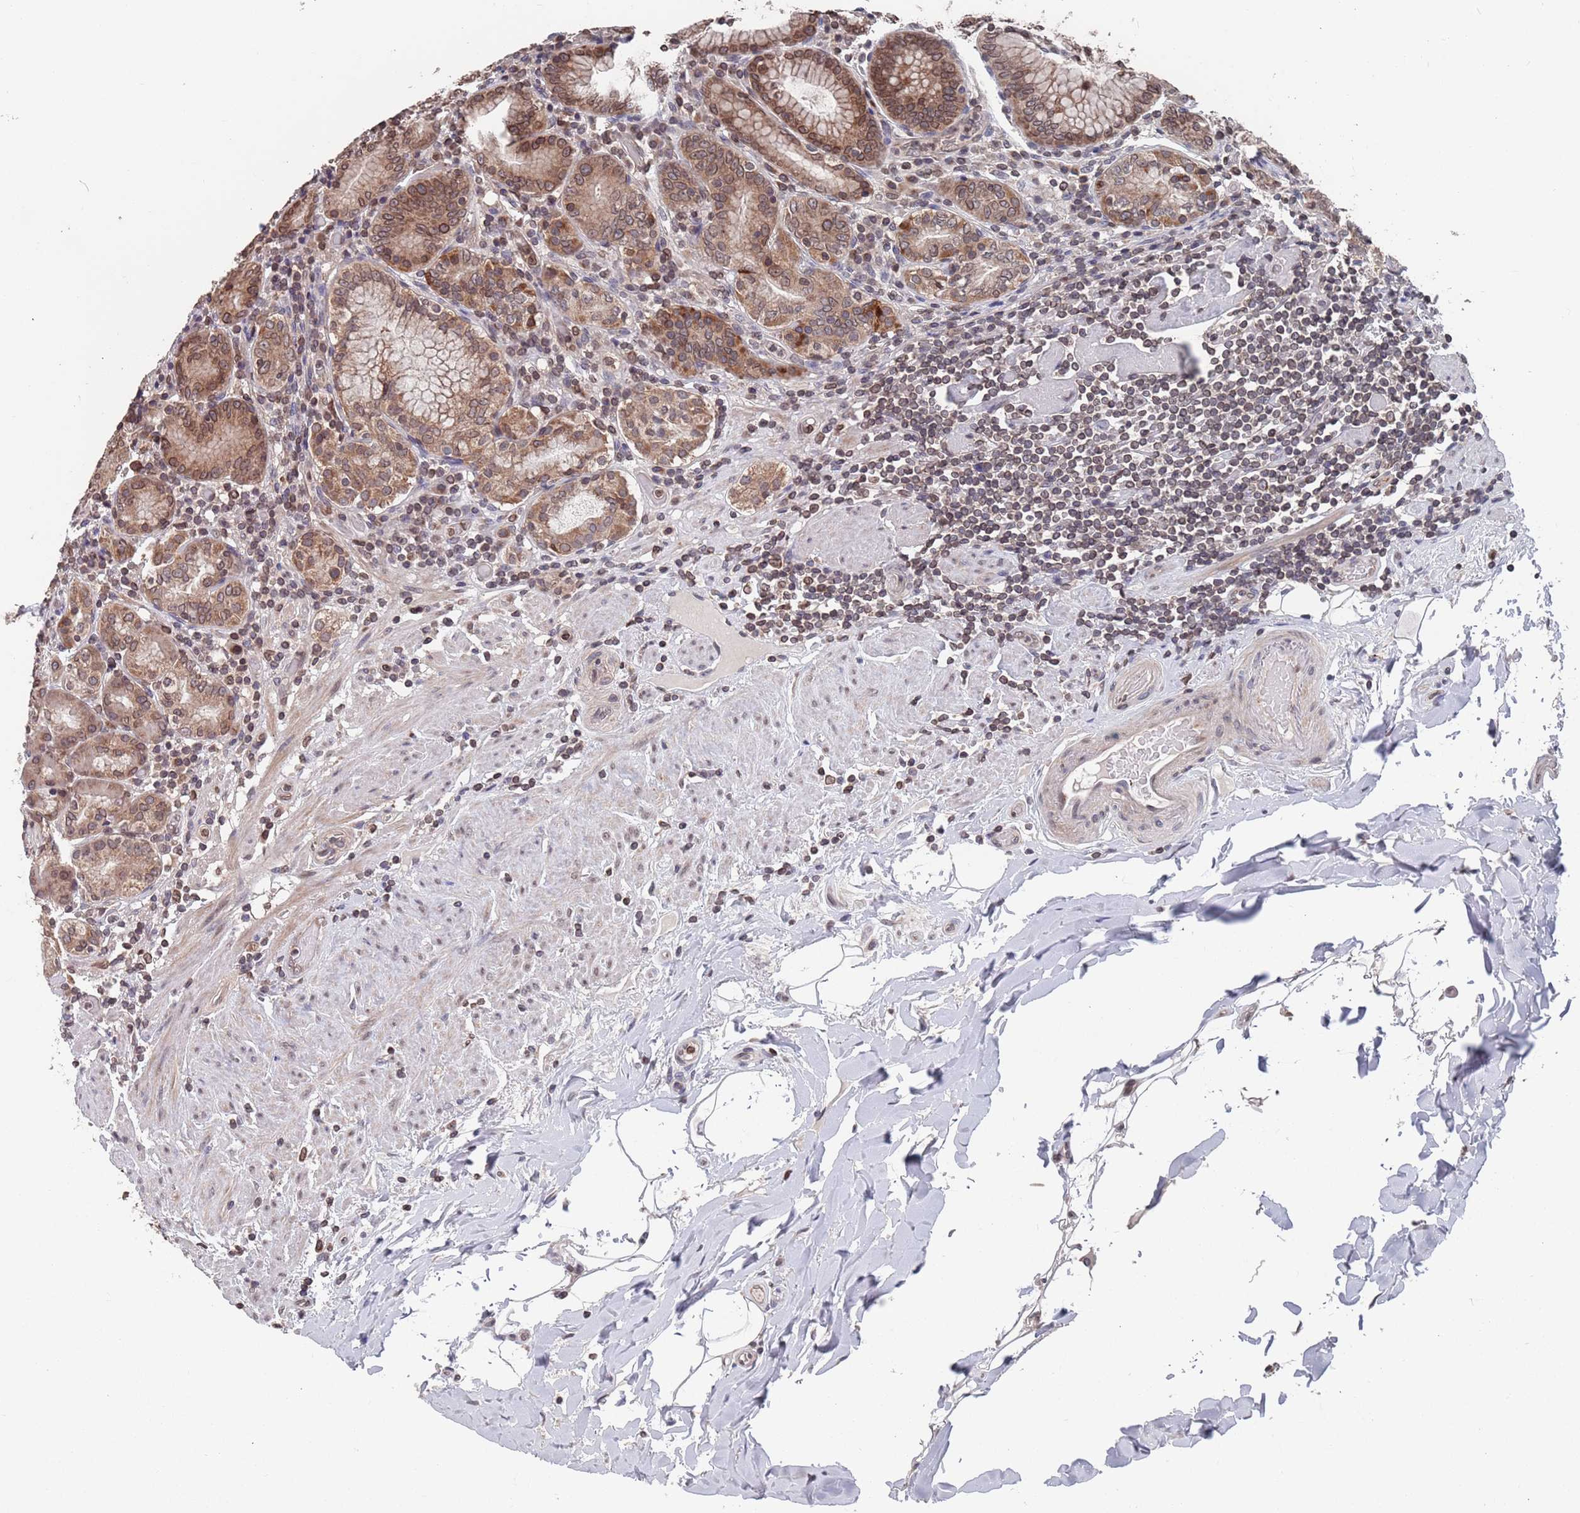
{"staining": {"intensity": "moderate", "quantity": ">75%", "location": "cytoplasmic/membranous,nuclear"}, "tissue": "stomach", "cell_type": "Glandular cells", "image_type": "normal", "snomed": [{"axis": "morphology", "description": "Normal tissue, NOS"}, {"axis": "topography", "description": "Stomach, upper"}, {"axis": "topography", "description": "Stomach, lower"}], "caption": "Moderate cytoplasmic/membranous,nuclear positivity is appreciated in approximately >75% of glandular cells in normal stomach.", "gene": "SDHAF3", "patient": {"sex": "female", "age": 76}}